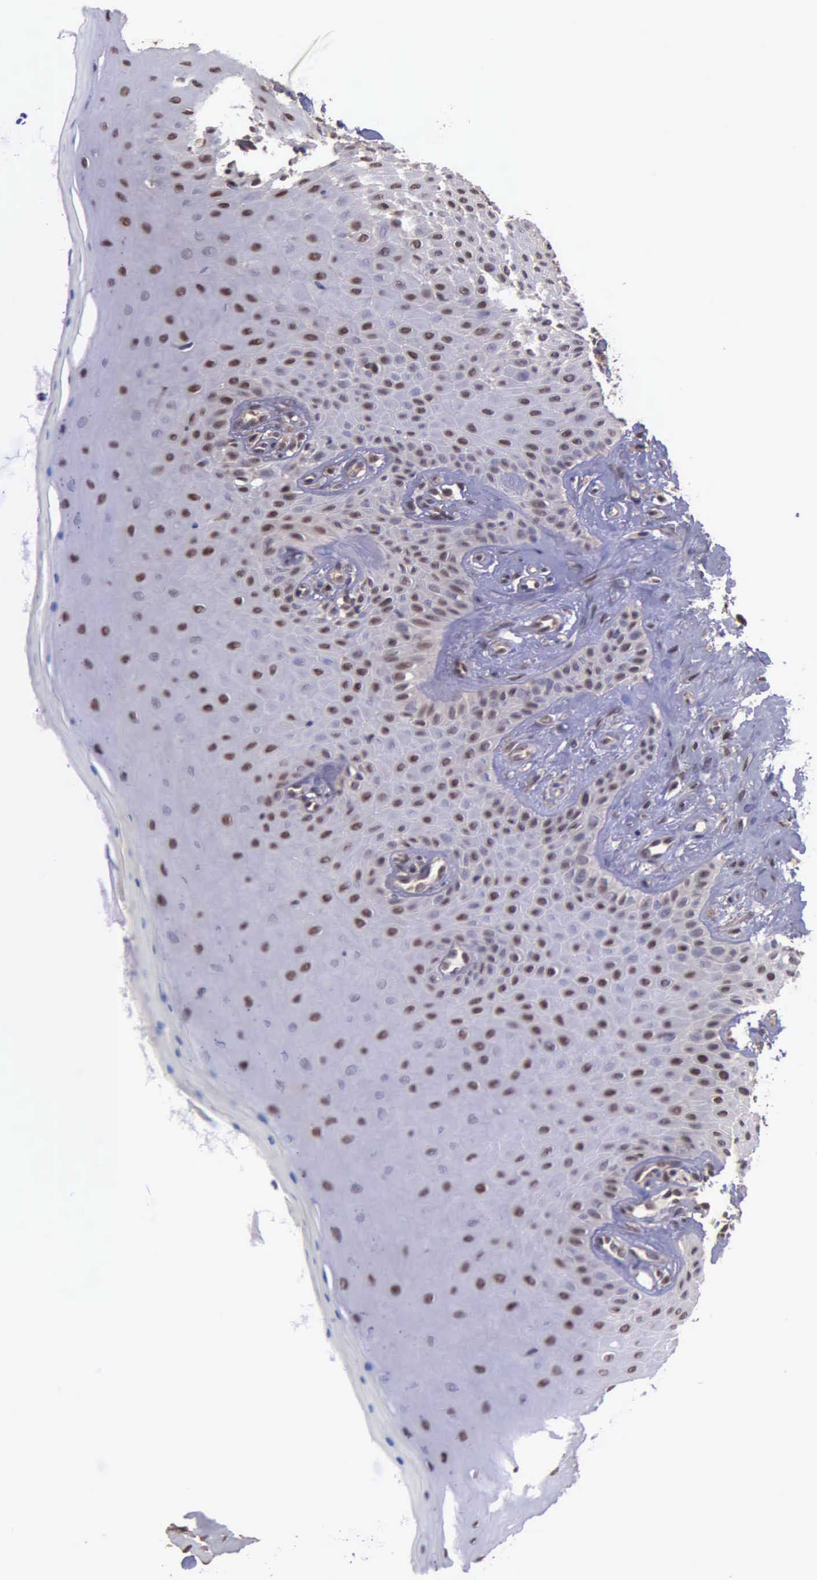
{"staining": {"intensity": "weak", "quantity": "25%-75%", "location": "nuclear"}, "tissue": "oral mucosa", "cell_type": "Squamous epithelial cells", "image_type": "normal", "snomed": [{"axis": "morphology", "description": "Normal tissue, NOS"}, {"axis": "topography", "description": "Oral tissue"}], "caption": "Immunohistochemistry of normal oral mucosa reveals low levels of weak nuclear staining in approximately 25%-75% of squamous epithelial cells.", "gene": "PSMC1", "patient": {"sex": "male", "age": 69}}